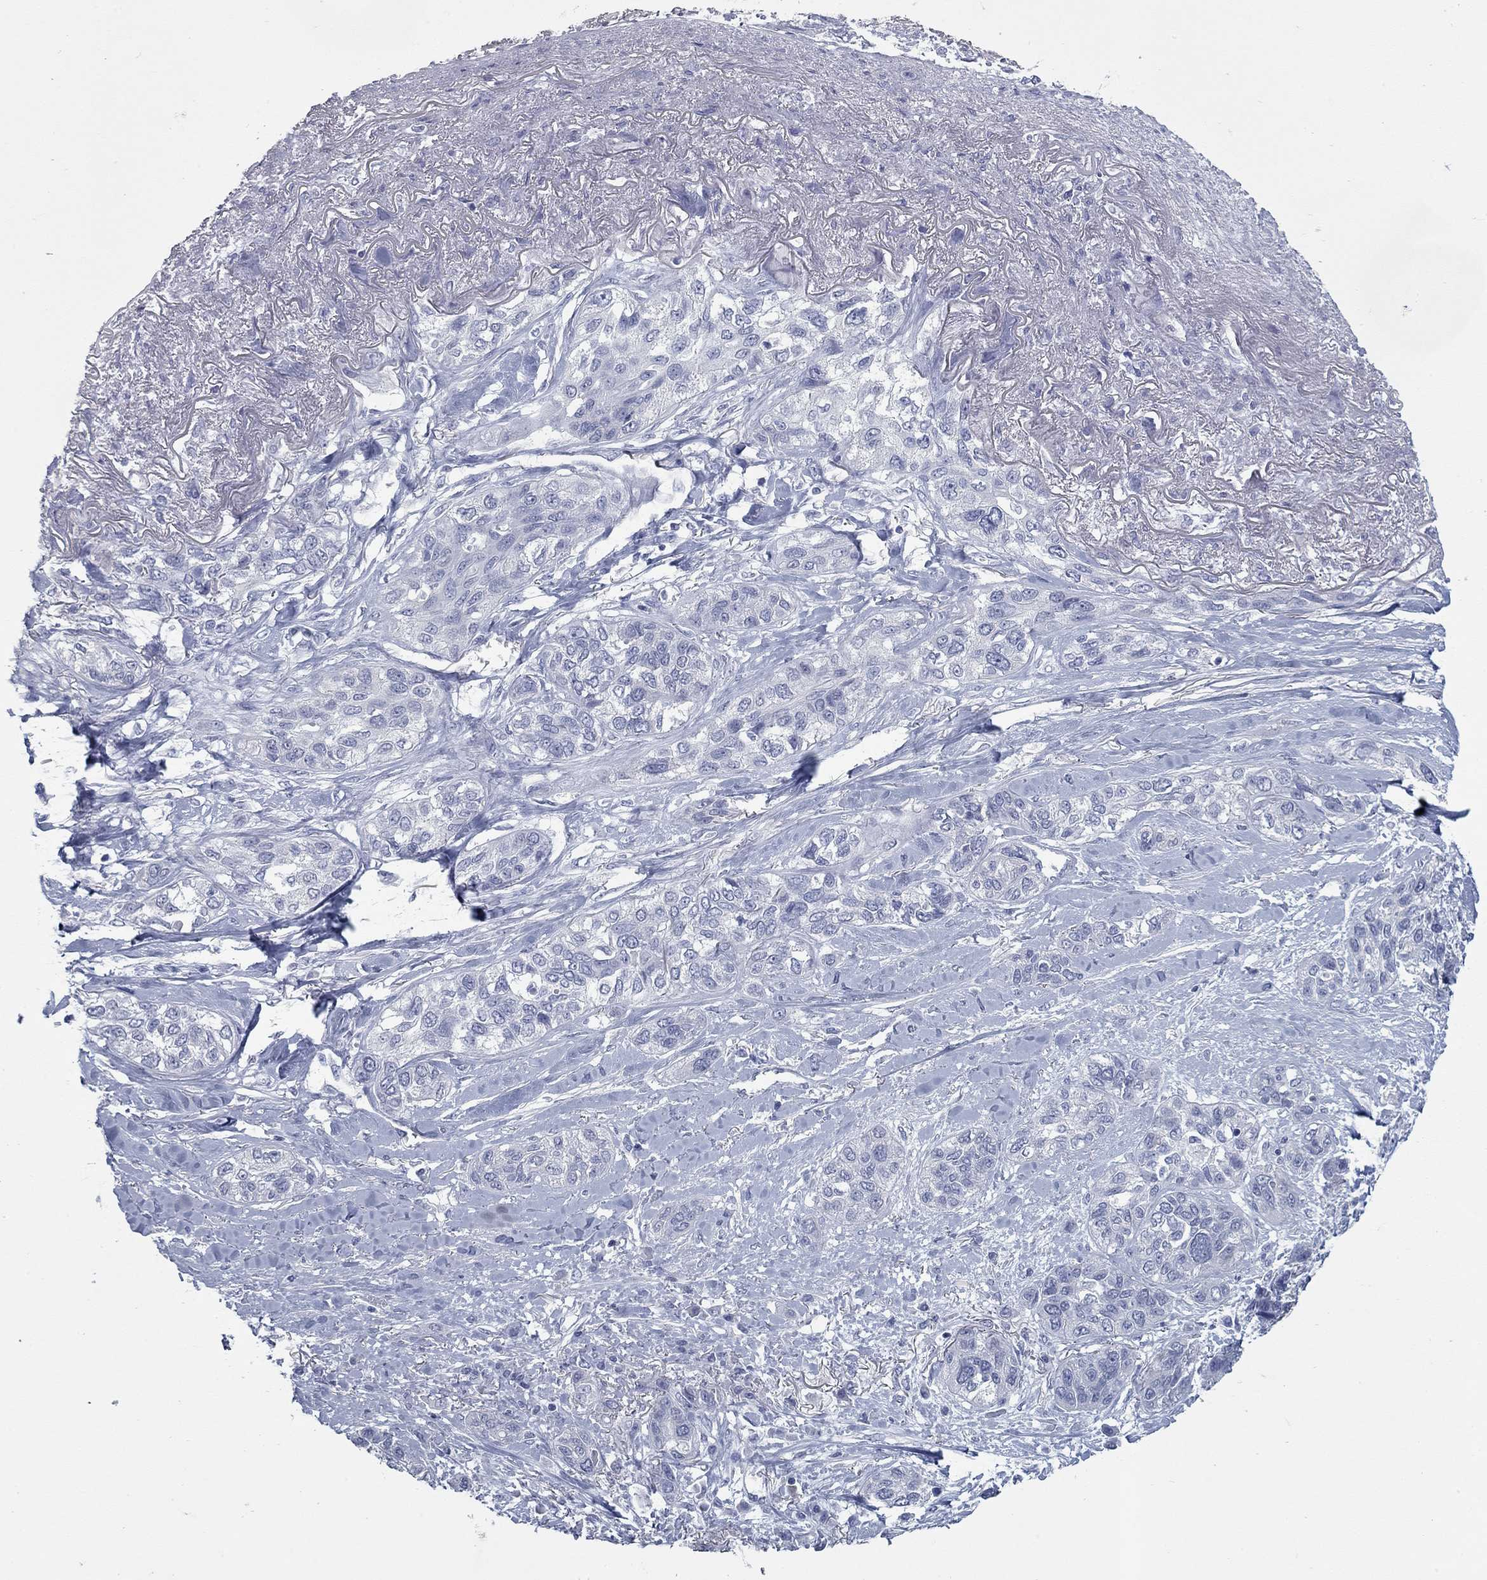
{"staining": {"intensity": "negative", "quantity": "none", "location": "none"}, "tissue": "lung cancer", "cell_type": "Tumor cells", "image_type": "cancer", "snomed": [{"axis": "morphology", "description": "Squamous cell carcinoma, NOS"}, {"axis": "topography", "description": "Lung"}], "caption": "Tumor cells show no significant protein expression in squamous cell carcinoma (lung).", "gene": "KIRREL2", "patient": {"sex": "female", "age": 70}}